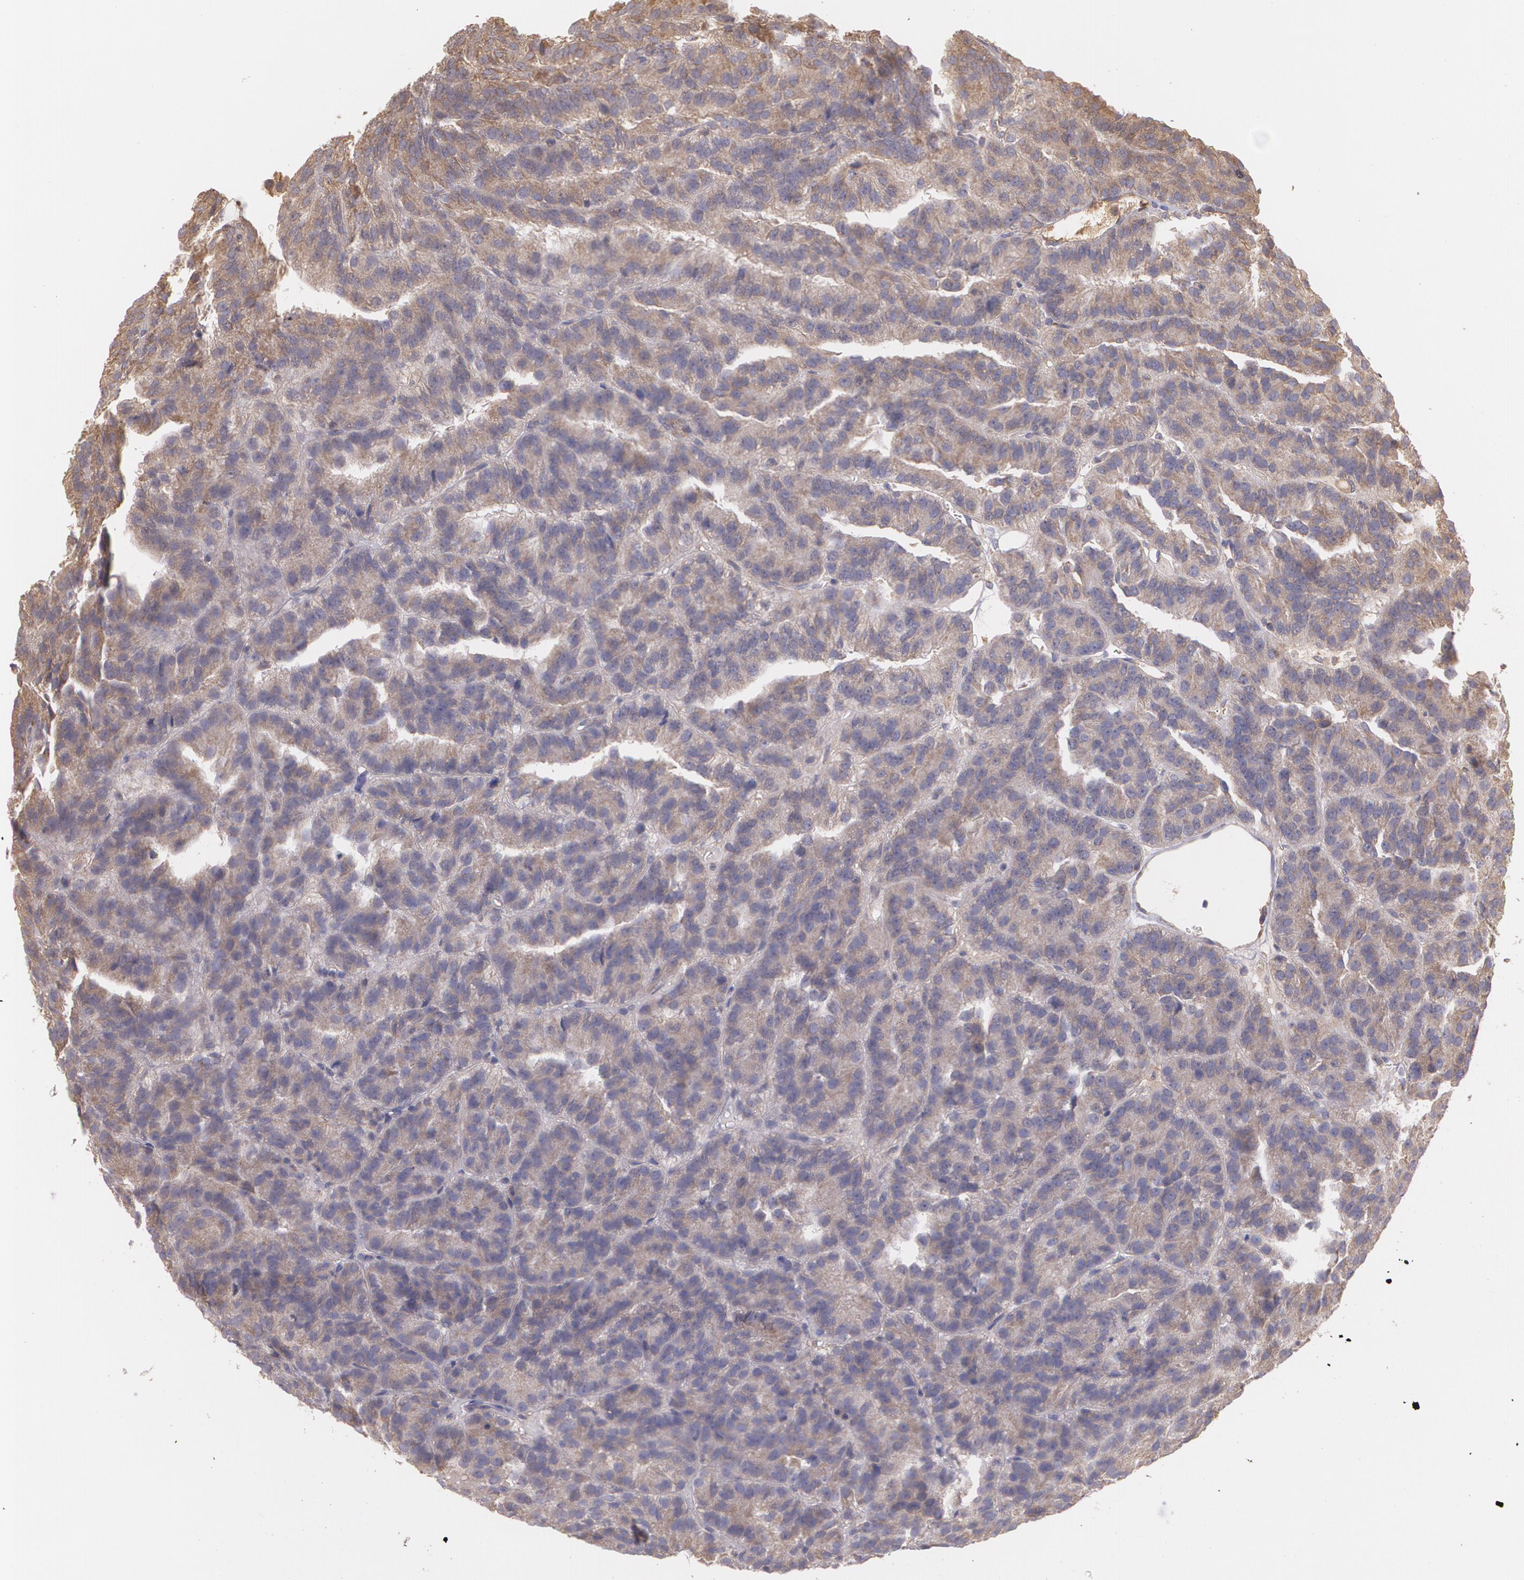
{"staining": {"intensity": "moderate", "quantity": ">75%", "location": "cytoplasmic/membranous"}, "tissue": "renal cancer", "cell_type": "Tumor cells", "image_type": "cancer", "snomed": [{"axis": "morphology", "description": "Adenocarcinoma, NOS"}, {"axis": "topography", "description": "Kidney"}], "caption": "Human adenocarcinoma (renal) stained with a protein marker demonstrates moderate staining in tumor cells.", "gene": "ECE1", "patient": {"sex": "male", "age": 46}}